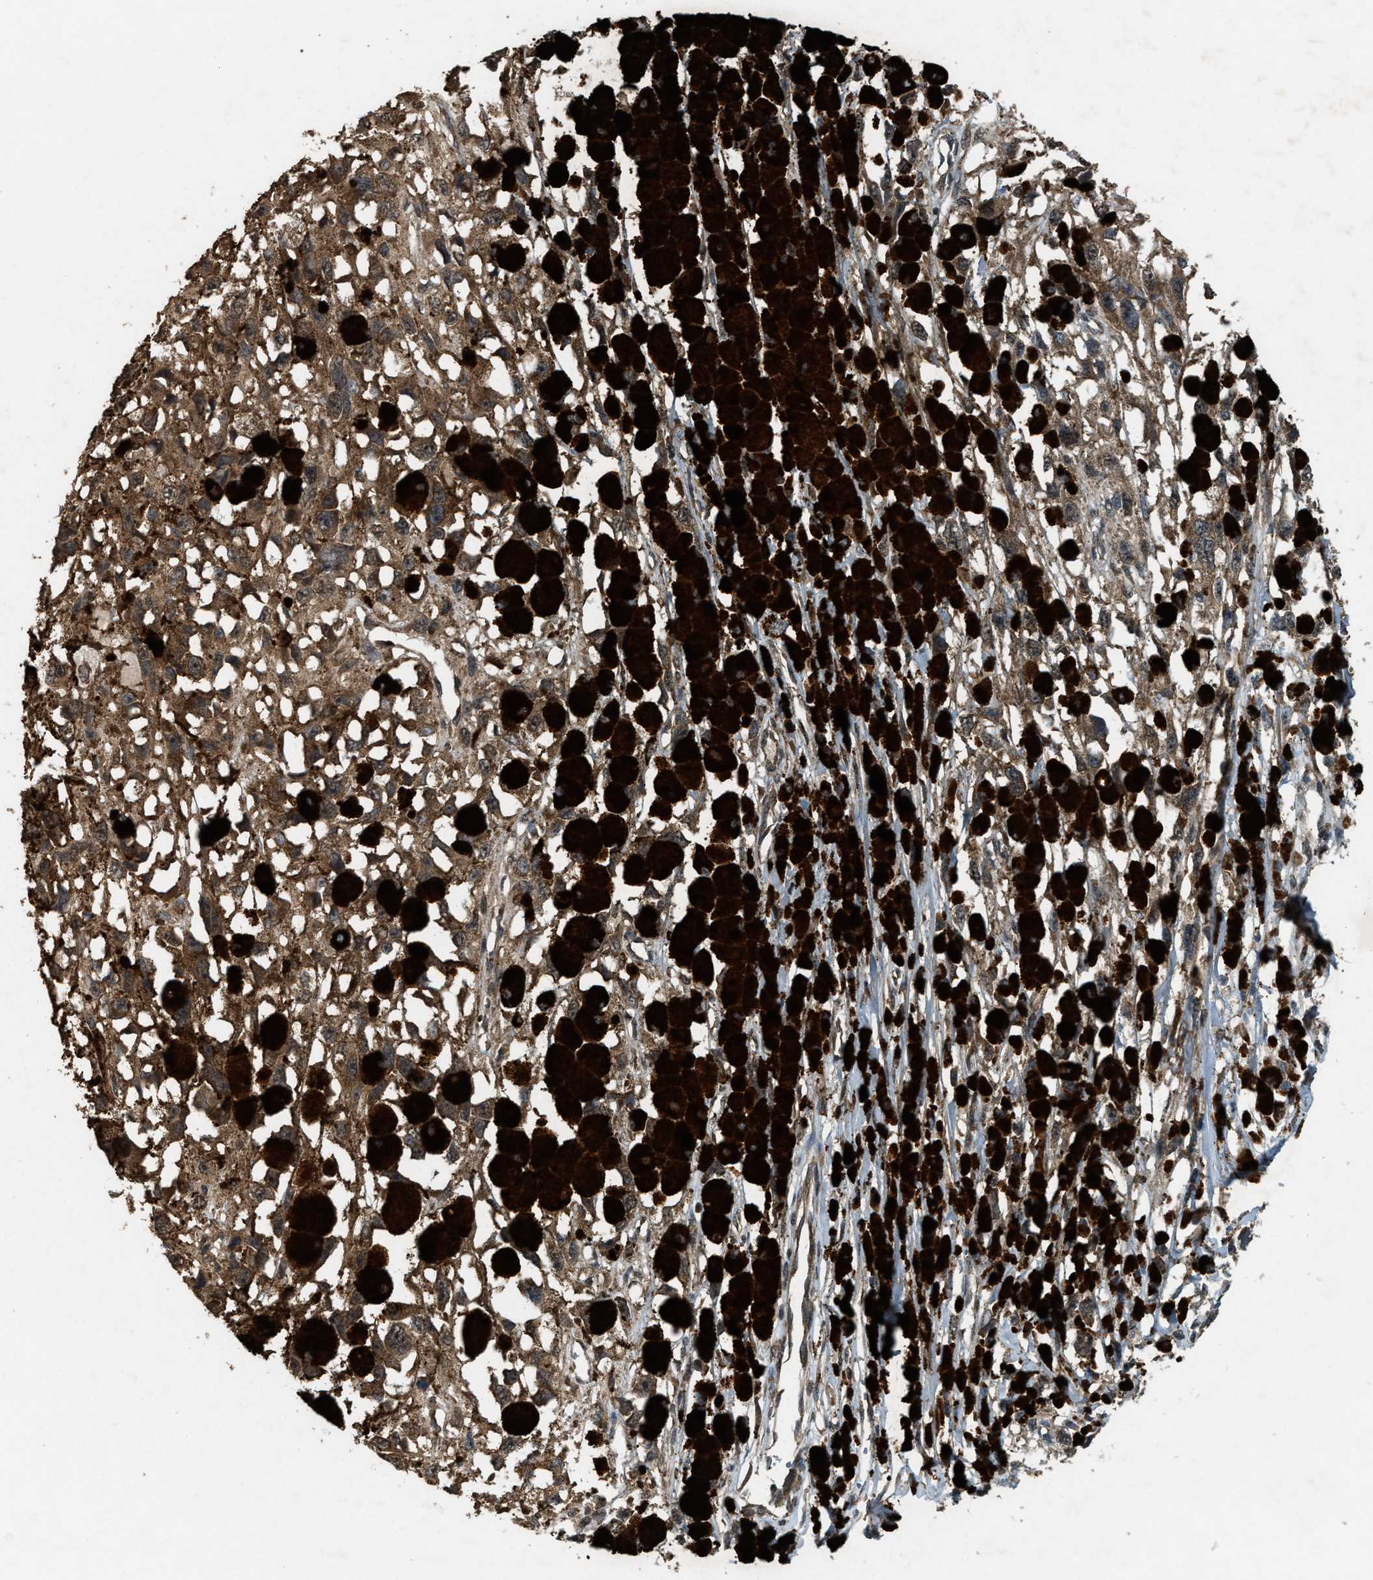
{"staining": {"intensity": "moderate", "quantity": ">75%", "location": "cytoplasmic/membranous"}, "tissue": "melanoma", "cell_type": "Tumor cells", "image_type": "cancer", "snomed": [{"axis": "morphology", "description": "Malignant melanoma, Metastatic site"}, {"axis": "topography", "description": "Lymph node"}], "caption": "Protein staining of melanoma tissue demonstrates moderate cytoplasmic/membranous expression in about >75% of tumor cells. The protein of interest is shown in brown color, while the nuclei are stained blue.", "gene": "ARHGEF5", "patient": {"sex": "male", "age": 59}}